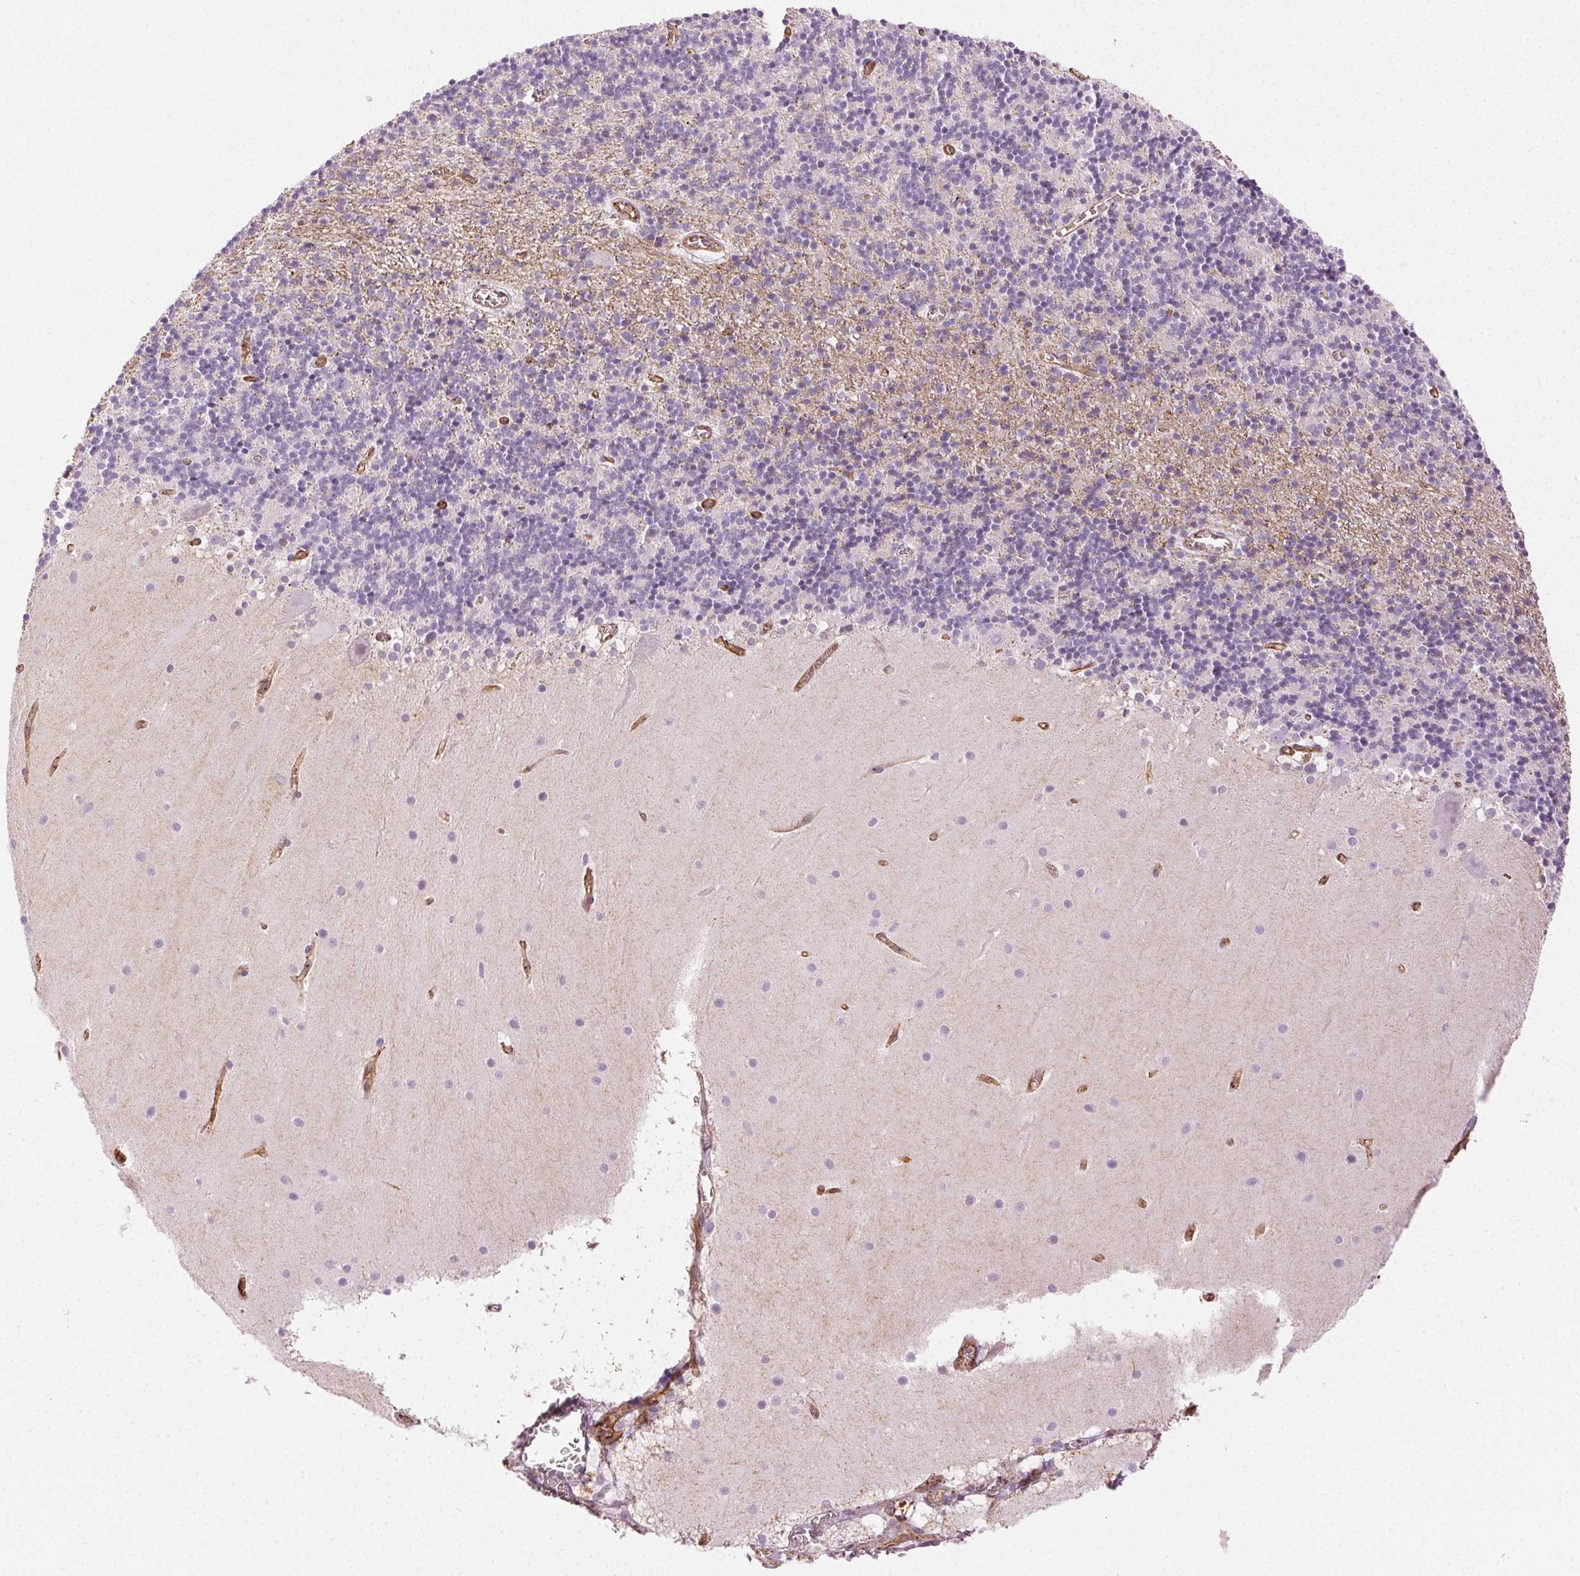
{"staining": {"intensity": "negative", "quantity": "none", "location": "none"}, "tissue": "cerebellum", "cell_type": "Cells in granular layer", "image_type": "normal", "snomed": [{"axis": "morphology", "description": "Normal tissue, NOS"}, {"axis": "topography", "description": "Cerebellum"}], "caption": "This is a photomicrograph of IHC staining of normal cerebellum, which shows no staining in cells in granular layer. (Brightfield microscopy of DAB (3,3'-diaminobenzidine) IHC at high magnification).", "gene": "AIF1L", "patient": {"sex": "male", "age": 70}}